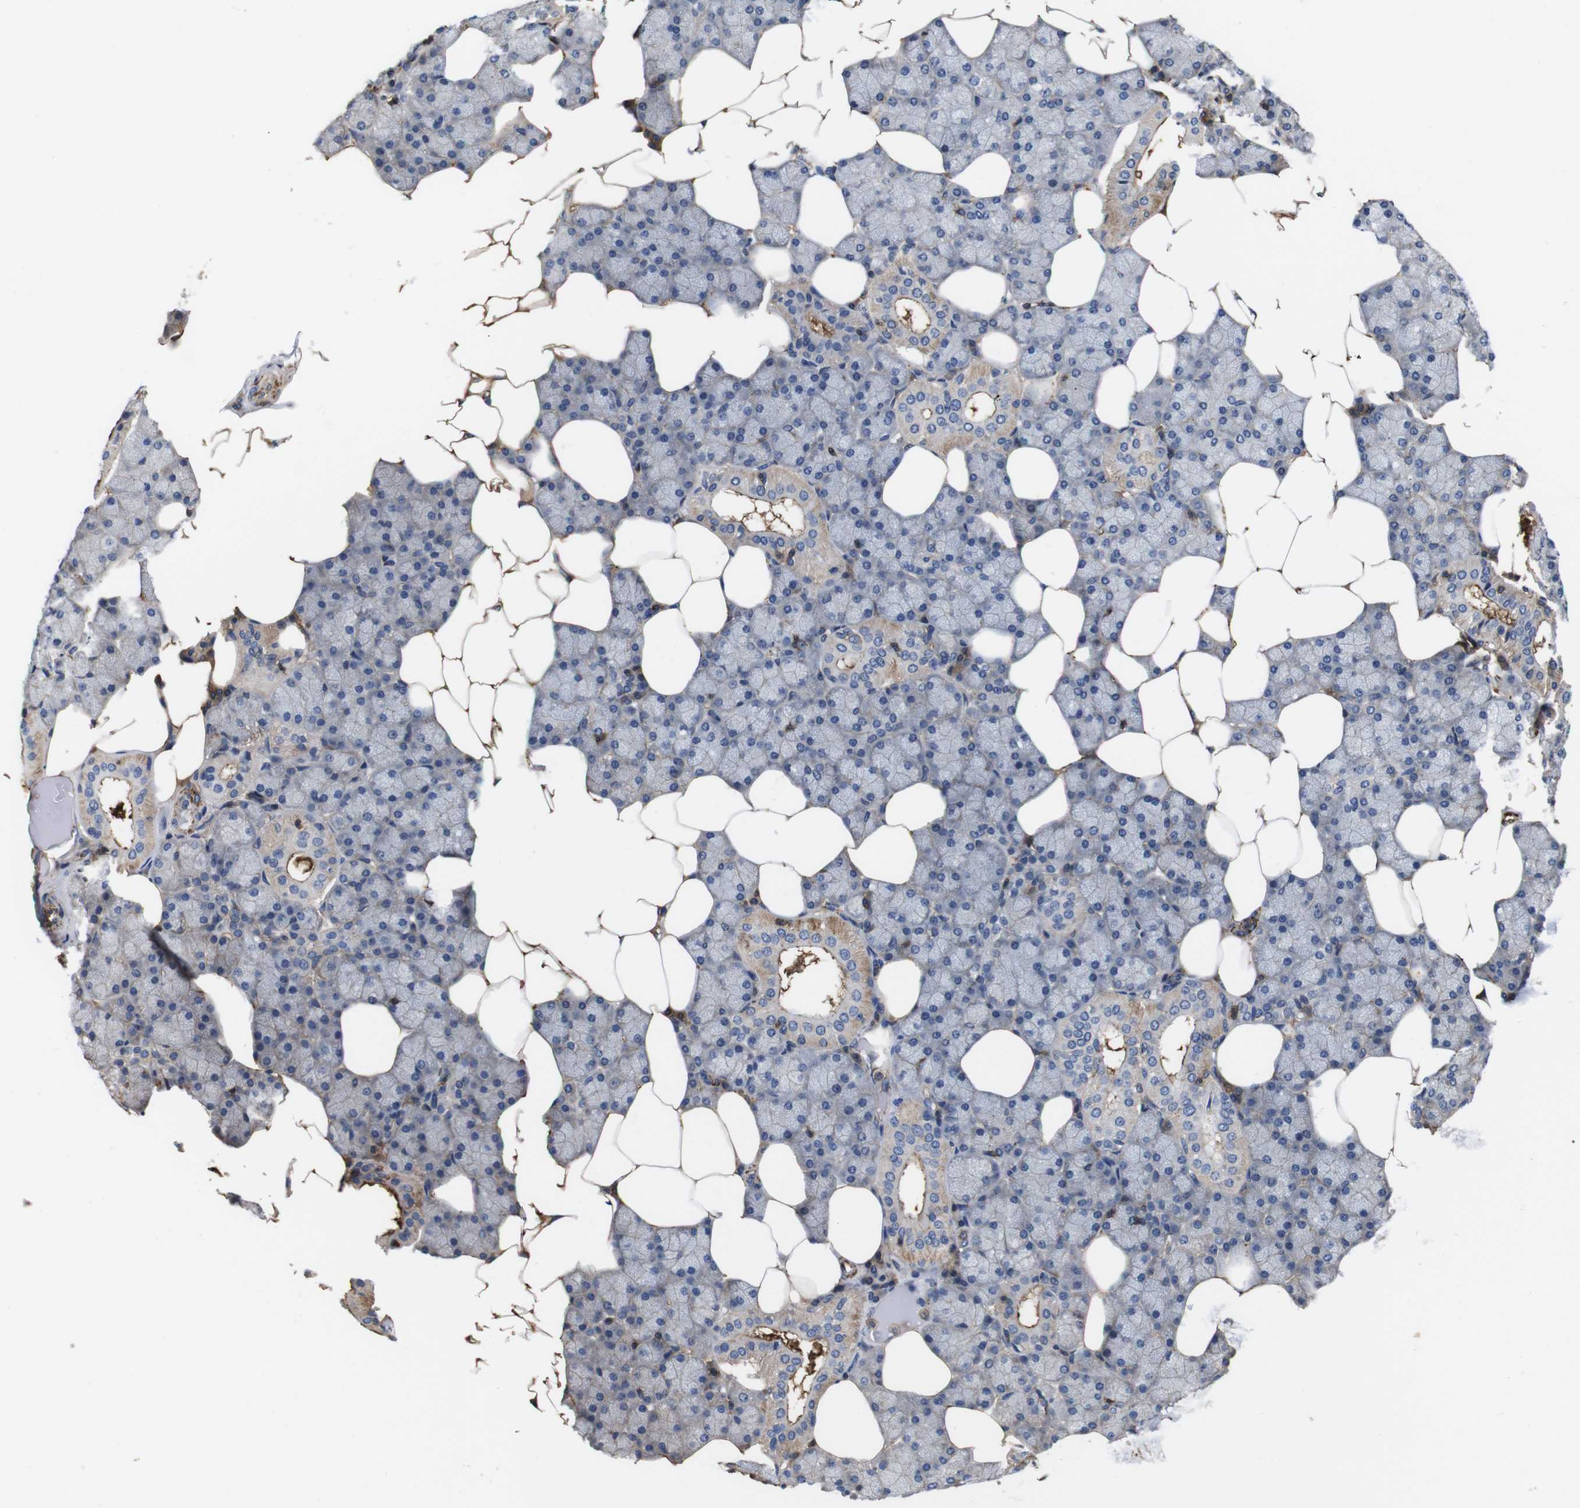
{"staining": {"intensity": "weak", "quantity": "25%-75%", "location": "cytoplasmic/membranous"}, "tissue": "salivary gland", "cell_type": "Glandular cells", "image_type": "normal", "snomed": [{"axis": "morphology", "description": "Normal tissue, NOS"}, {"axis": "topography", "description": "Salivary gland"}], "caption": "The image shows staining of unremarkable salivary gland, revealing weak cytoplasmic/membranous protein expression (brown color) within glandular cells.", "gene": "PI4KA", "patient": {"sex": "male", "age": 62}}